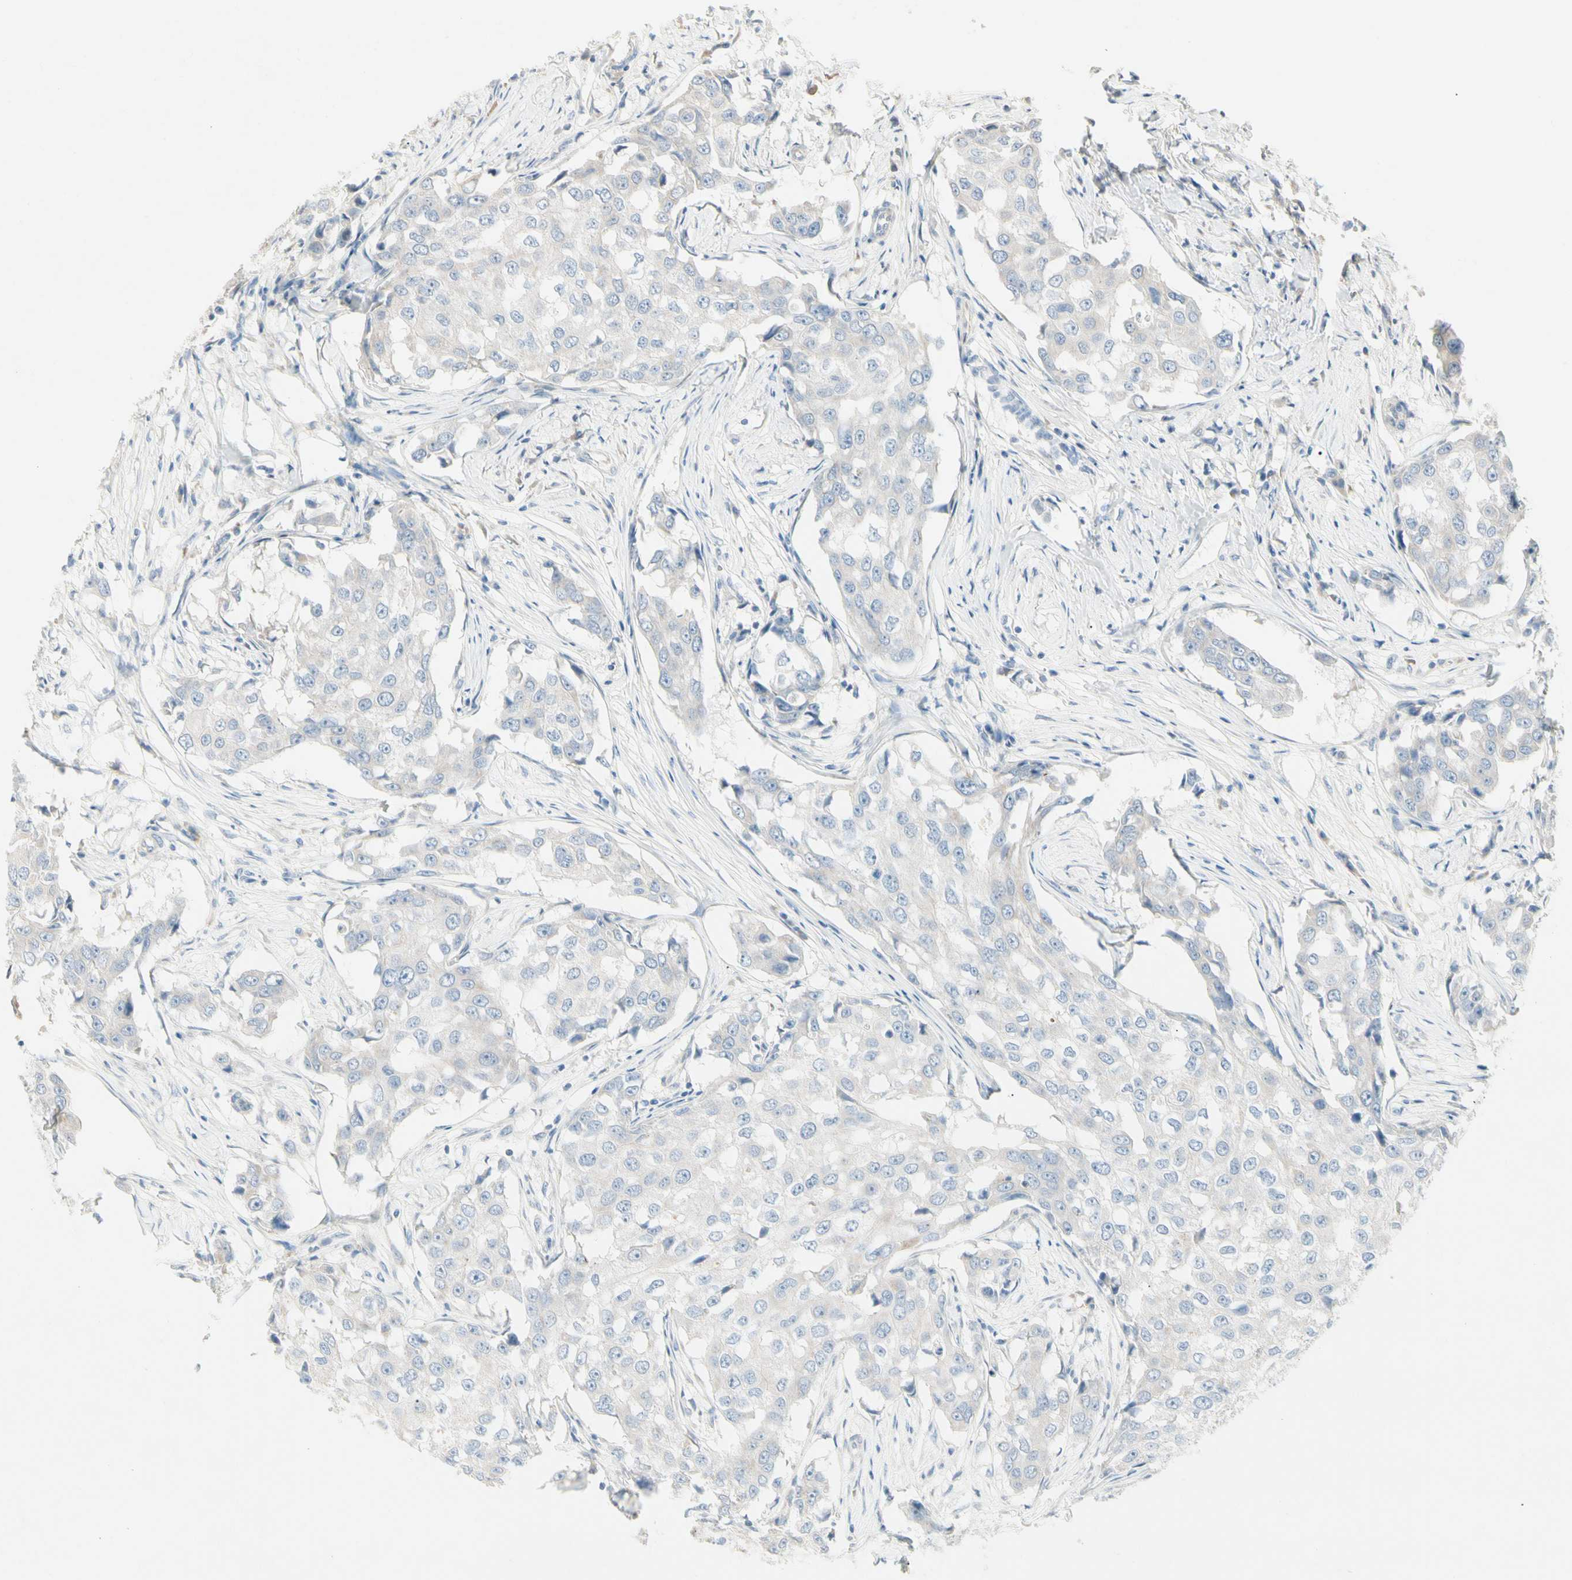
{"staining": {"intensity": "negative", "quantity": "none", "location": "none"}, "tissue": "breast cancer", "cell_type": "Tumor cells", "image_type": "cancer", "snomed": [{"axis": "morphology", "description": "Duct carcinoma"}, {"axis": "topography", "description": "Breast"}], "caption": "Breast cancer (invasive ductal carcinoma) was stained to show a protein in brown. There is no significant positivity in tumor cells.", "gene": "ALDH18A1", "patient": {"sex": "female", "age": 27}}